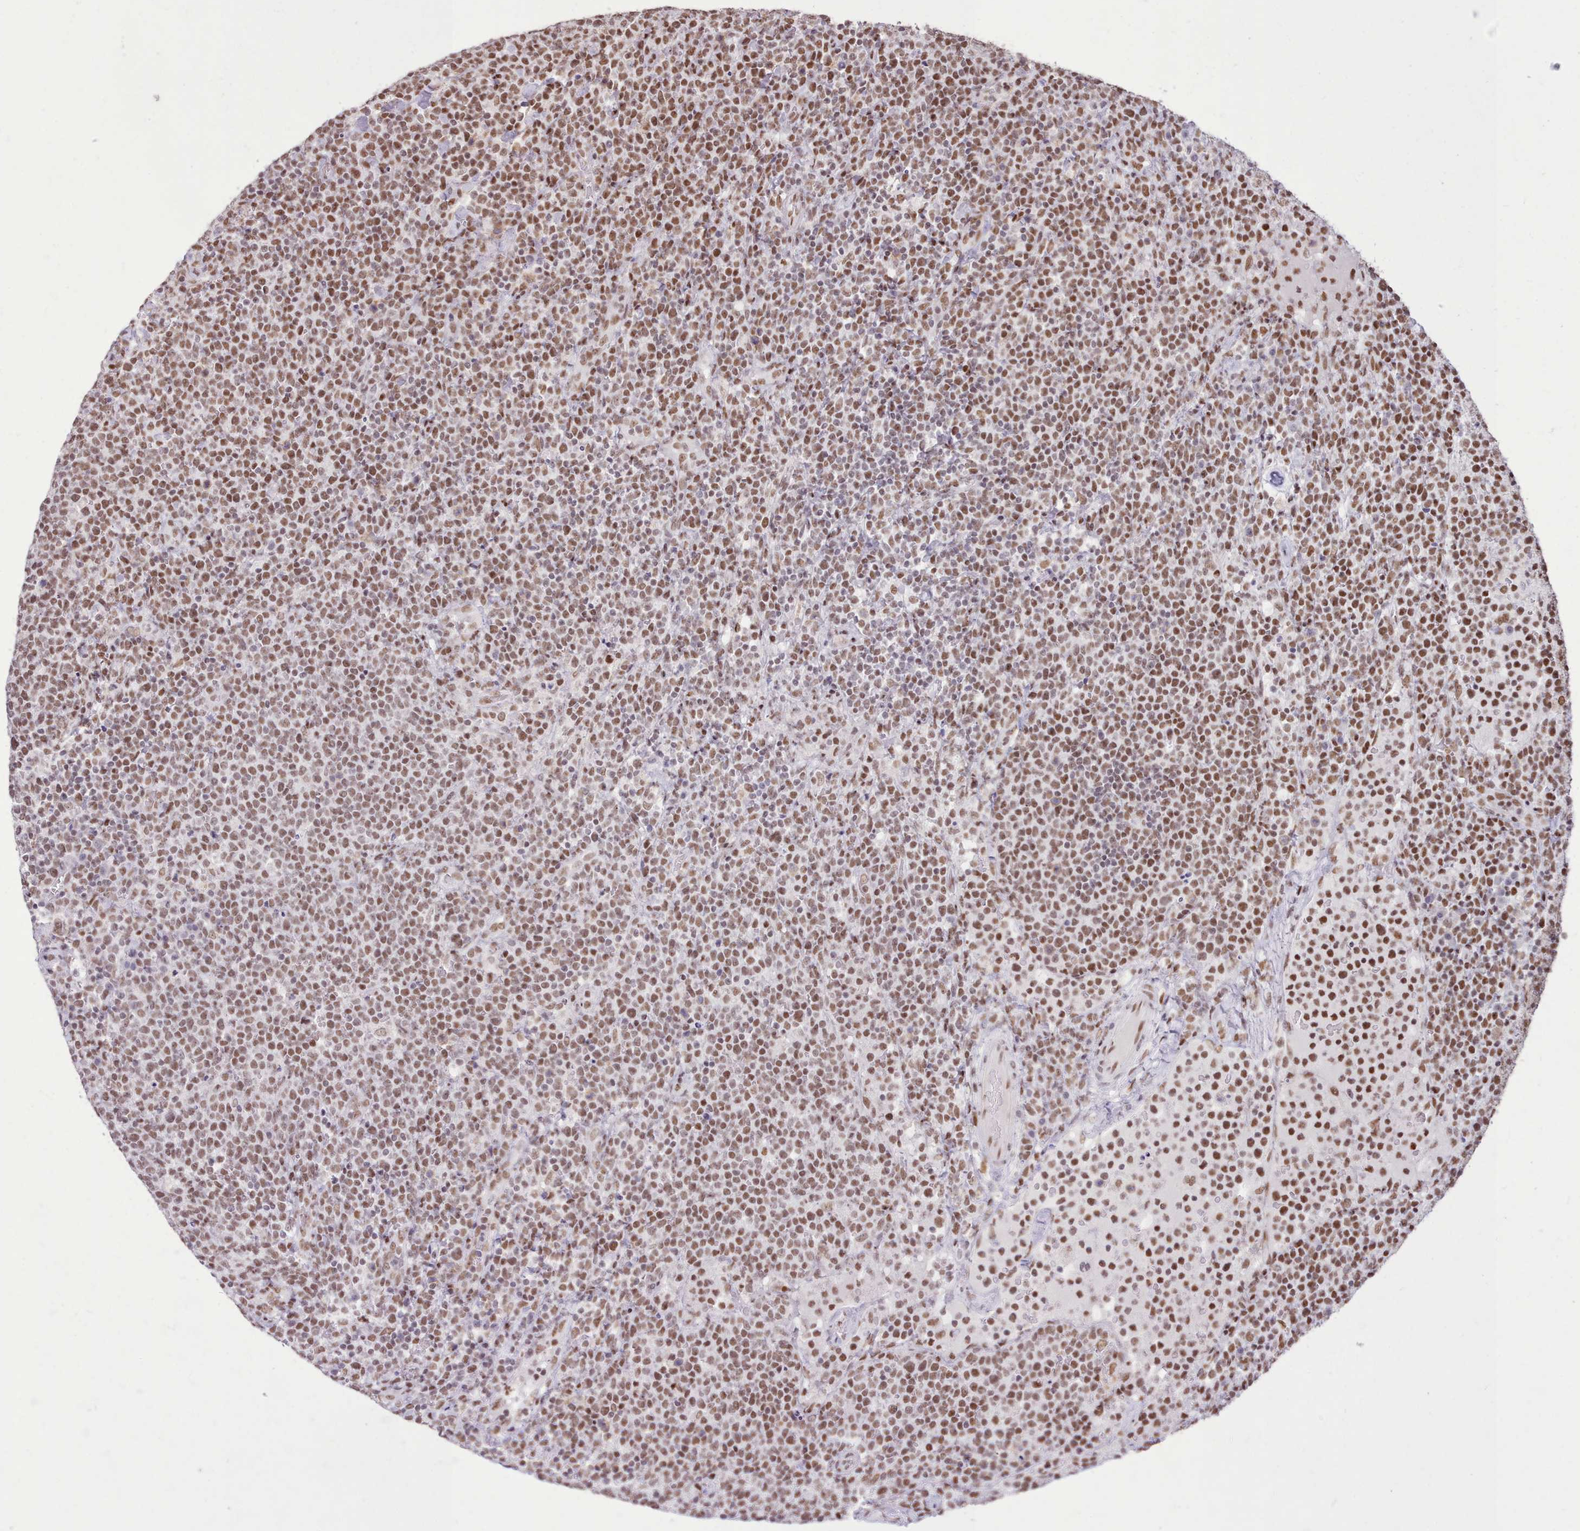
{"staining": {"intensity": "moderate", "quantity": ">75%", "location": "nuclear"}, "tissue": "lymphoma", "cell_type": "Tumor cells", "image_type": "cancer", "snomed": [{"axis": "morphology", "description": "Malignant lymphoma, non-Hodgkin's type, High grade"}, {"axis": "topography", "description": "Lymph node"}], "caption": "A photomicrograph showing moderate nuclear staining in approximately >75% of tumor cells in lymphoma, as visualized by brown immunohistochemical staining.", "gene": "TAF15", "patient": {"sex": "male", "age": 61}}